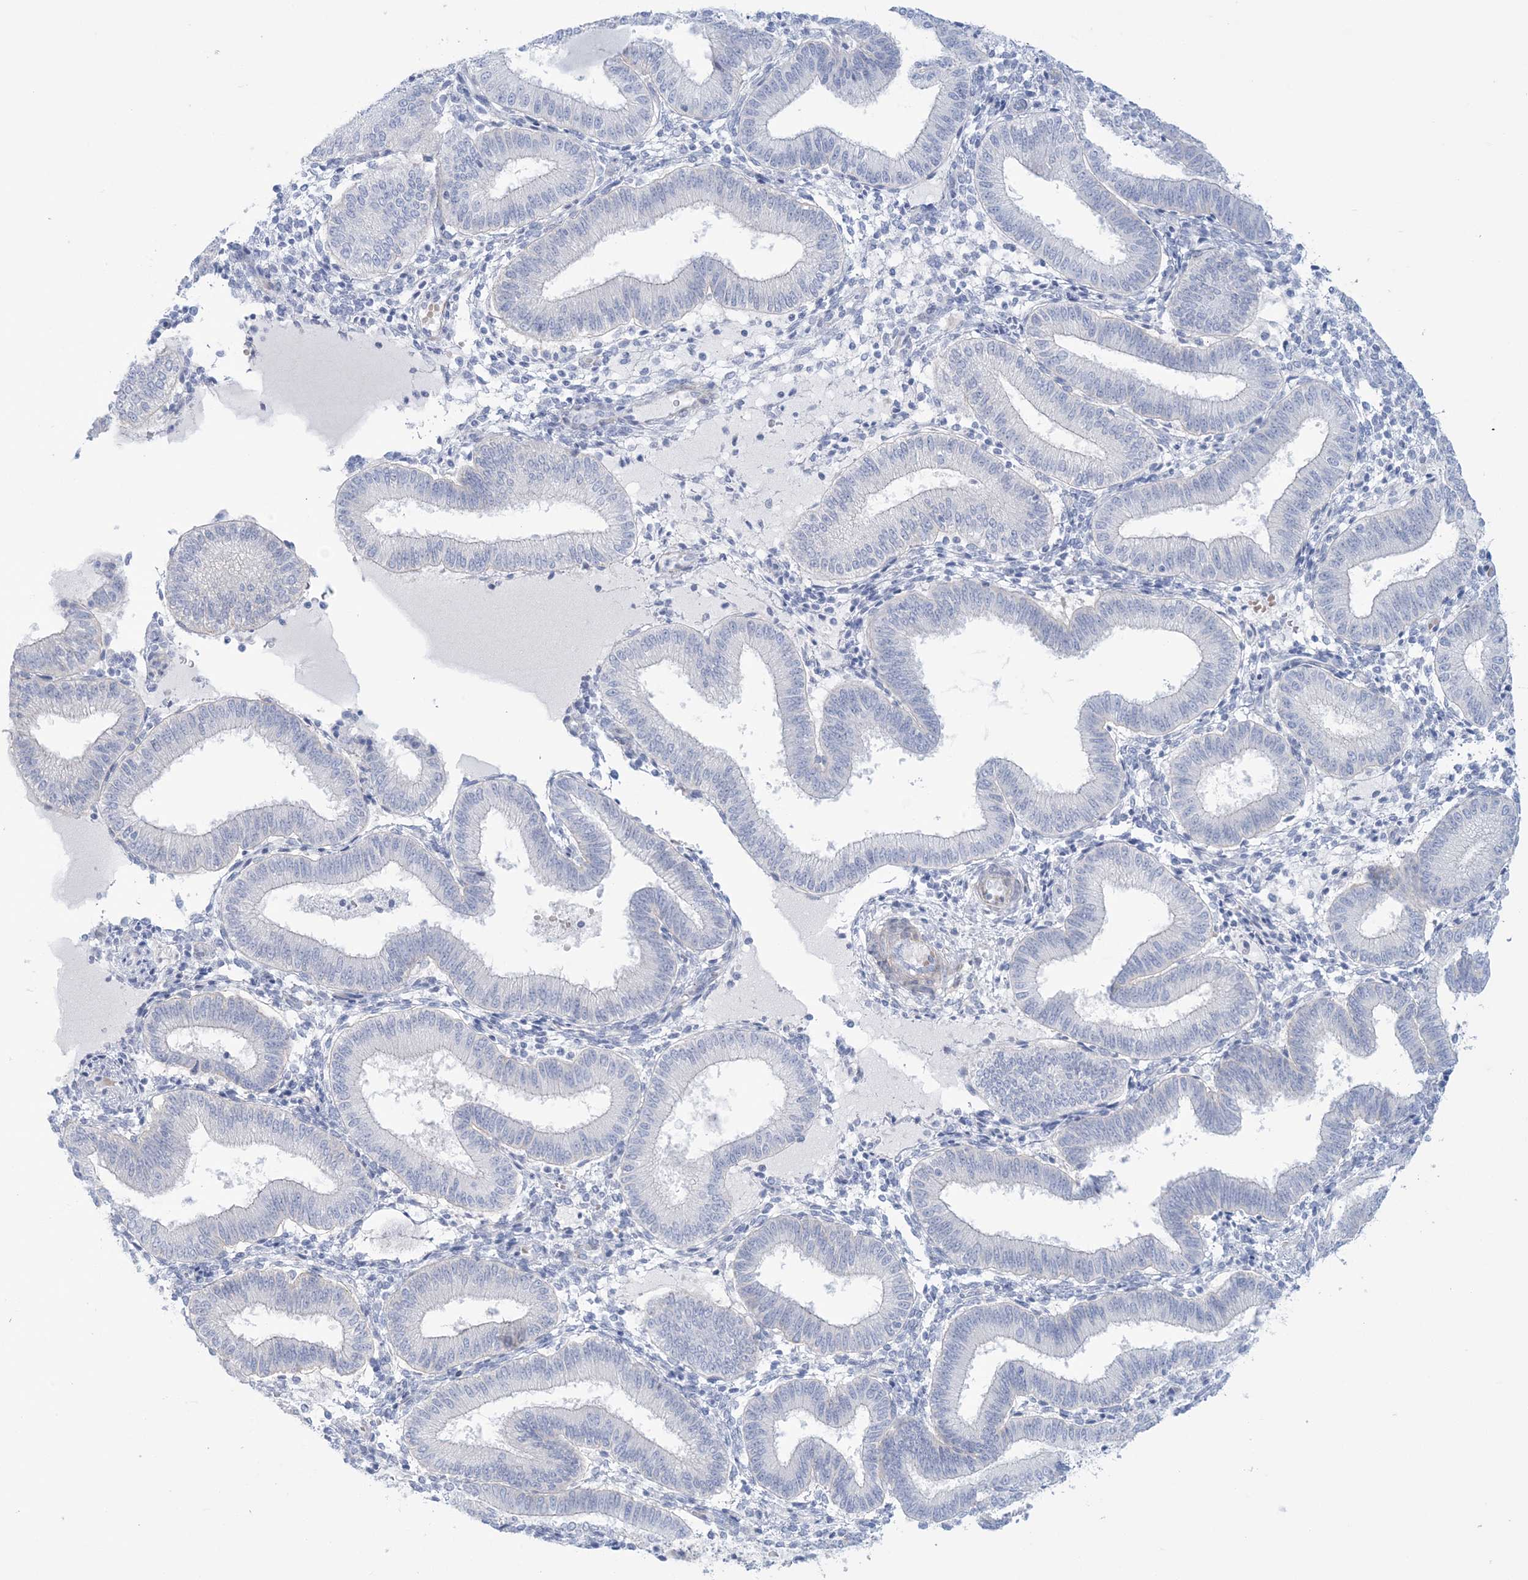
{"staining": {"intensity": "negative", "quantity": "none", "location": "none"}, "tissue": "endometrium", "cell_type": "Cells in endometrial stroma", "image_type": "normal", "snomed": [{"axis": "morphology", "description": "Normal tissue, NOS"}, {"axis": "topography", "description": "Endometrium"}], "caption": "Immunohistochemistry histopathology image of benign endometrium: human endometrium stained with DAB displays no significant protein staining in cells in endometrial stroma. (Brightfield microscopy of DAB immunohistochemistry (IHC) at high magnification).", "gene": "AGXT", "patient": {"sex": "female", "age": 39}}